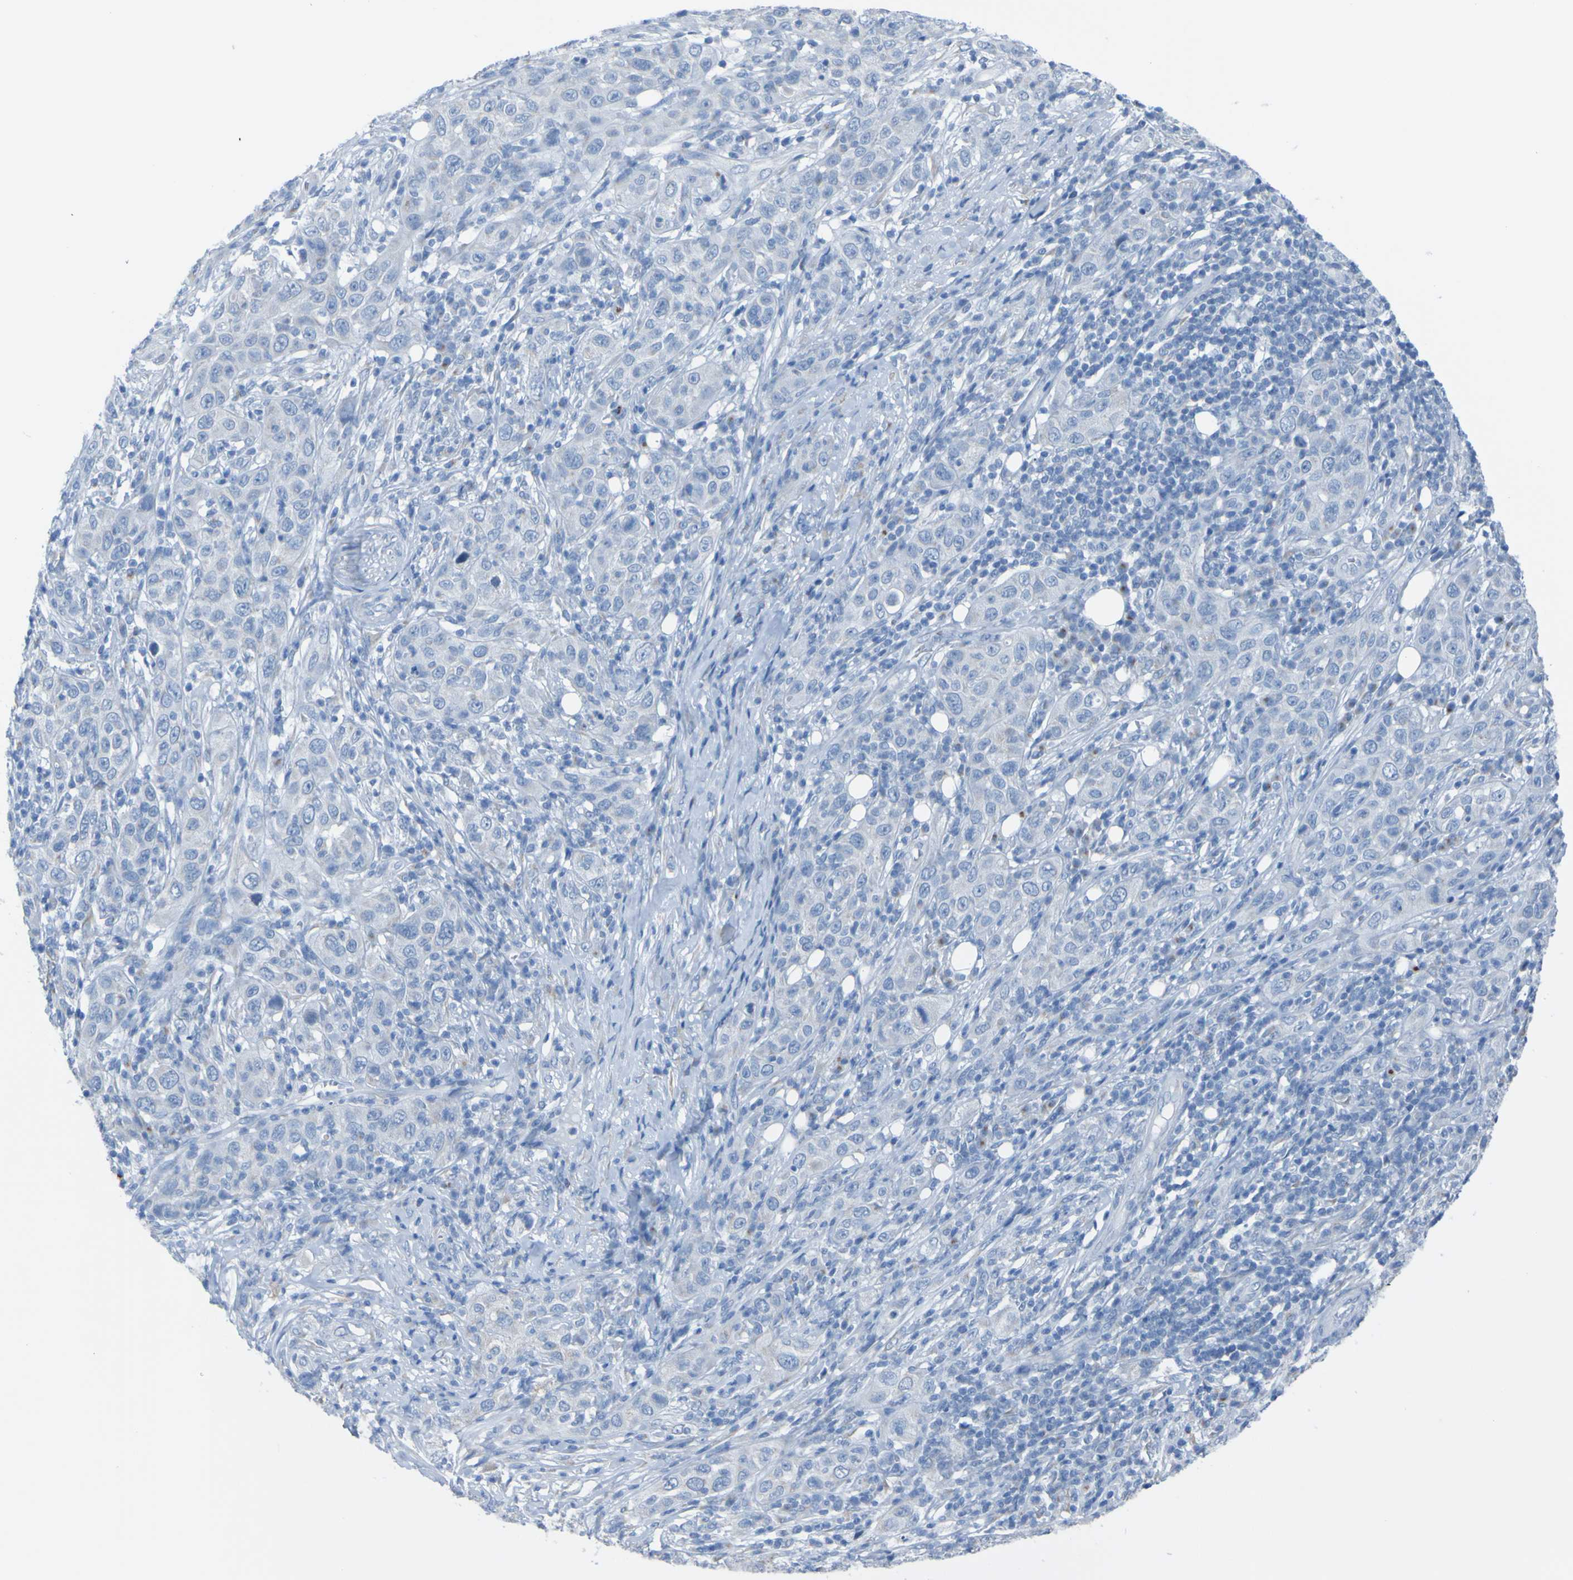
{"staining": {"intensity": "negative", "quantity": "none", "location": "none"}, "tissue": "skin cancer", "cell_type": "Tumor cells", "image_type": "cancer", "snomed": [{"axis": "morphology", "description": "Squamous cell carcinoma, NOS"}, {"axis": "topography", "description": "Skin"}], "caption": "The IHC micrograph has no significant staining in tumor cells of skin cancer tissue. (DAB immunohistochemistry visualized using brightfield microscopy, high magnification).", "gene": "ACMSD", "patient": {"sex": "female", "age": 88}}